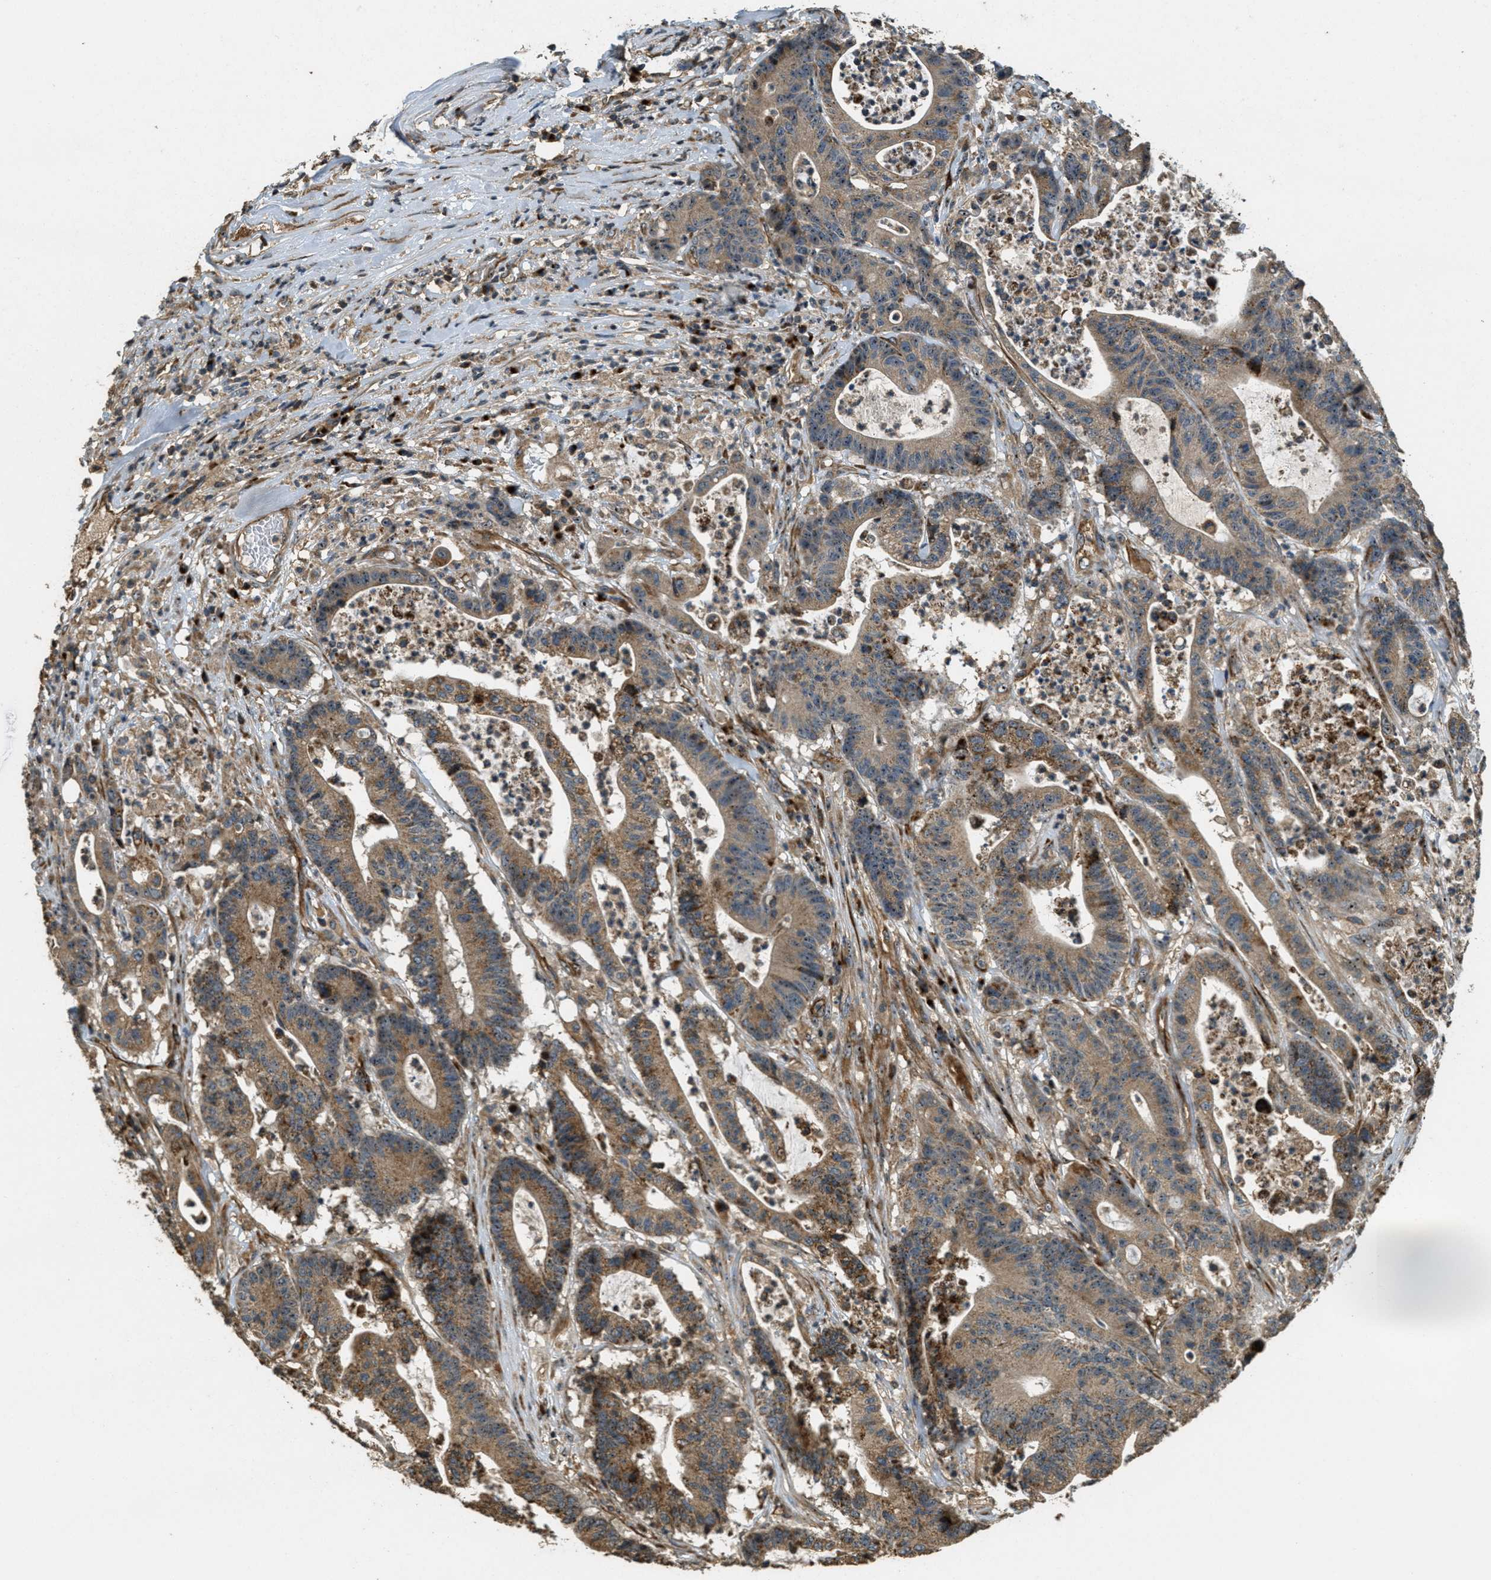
{"staining": {"intensity": "moderate", "quantity": ">75%", "location": "cytoplasmic/membranous,nuclear"}, "tissue": "colorectal cancer", "cell_type": "Tumor cells", "image_type": "cancer", "snomed": [{"axis": "morphology", "description": "Adenocarcinoma, NOS"}, {"axis": "topography", "description": "Colon"}], "caption": "Colorectal cancer was stained to show a protein in brown. There is medium levels of moderate cytoplasmic/membranous and nuclear positivity in approximately >75% of tumor cells. The staining was performed using DAB, with brown indicating positive protein expression. Nuclei are stained blue with hematoxylin.", "gene": "LRP12", "patient": {"sex": "female", "age": 84}}